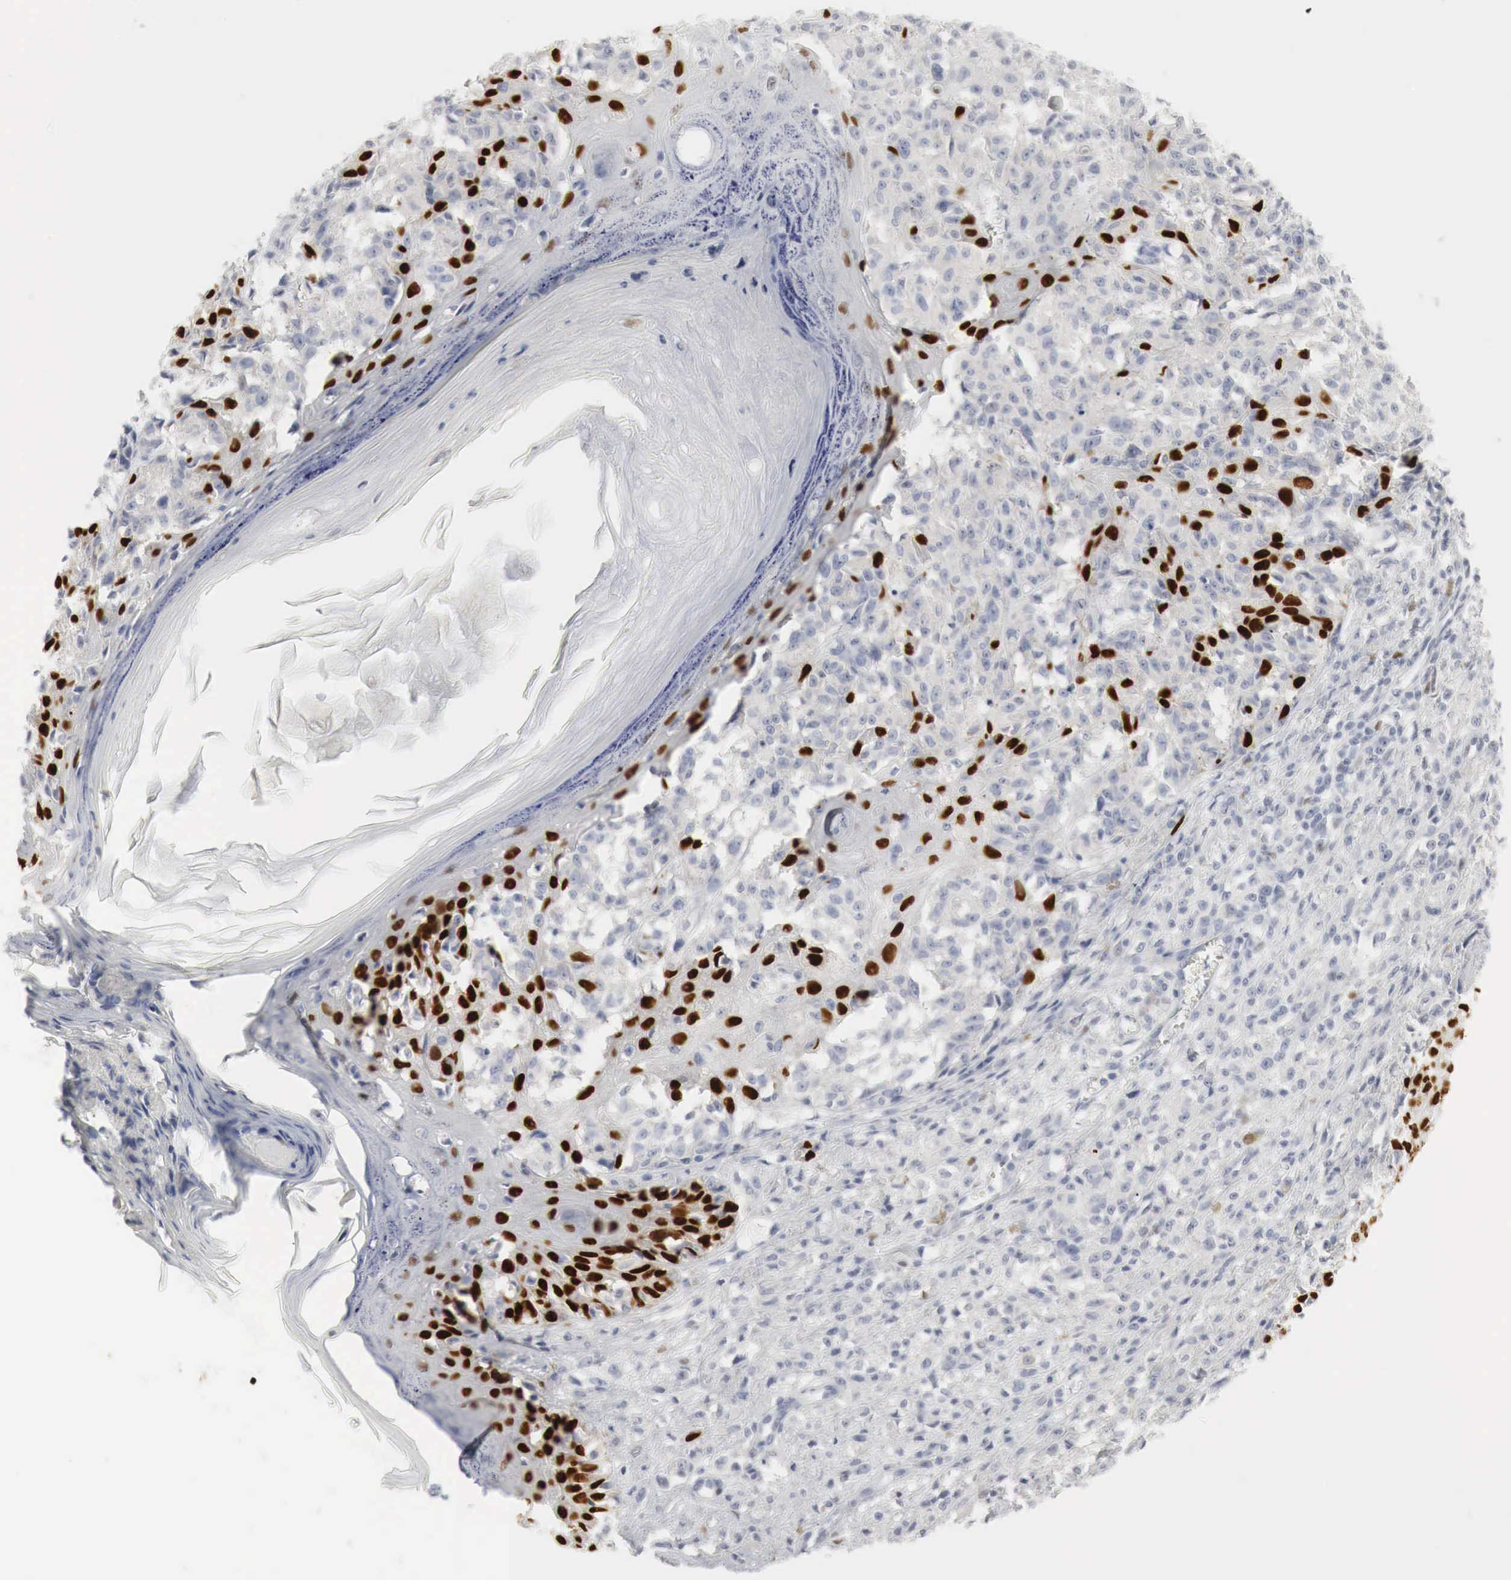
{"staining": {"intensity": "weak", "quantity": "<25%", "location": "cytoplasmic/membranous"}, "tissue": "melanoma", "cell_type": "Tumor cells", "image_type": "cancer", "snomed": [{"axis": "morphology", "description": "Malignant melanoma, NOS"}, {"axis": "topography", "description": "Skin"}], "caption": "Immunohistochemistry (IHC) of malignant melanoma reveals no positivity in tumor cells.", "gene": "TP63", "patient": {"sex": "male", "age": 80}}